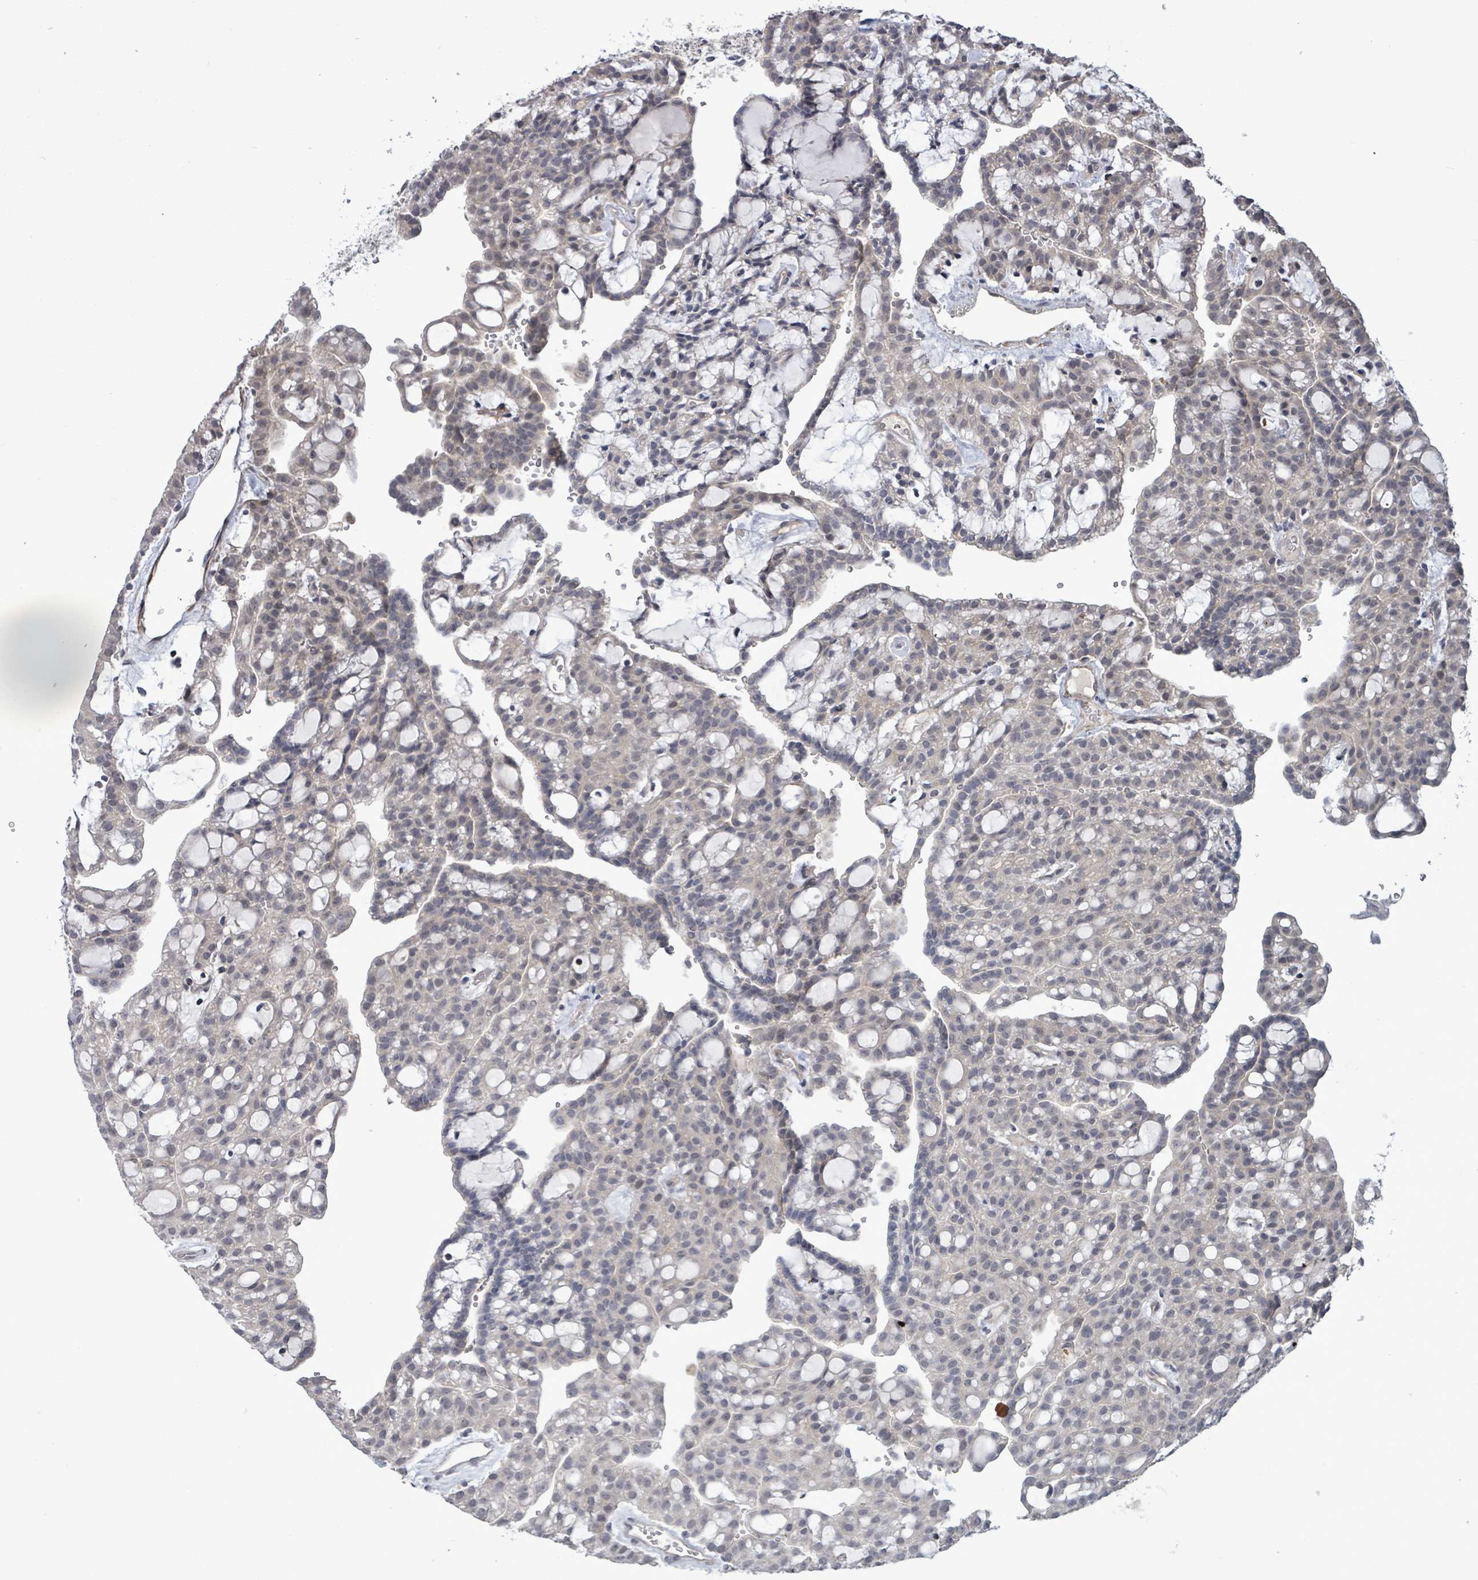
{"staining": {"intensity": "negative", "quantity": "none", "location": "none"}, "tissue": "renal cancer", "cell_type": "Tumor cells", "image_type": "cancer", "snomed": [{"axis": "morphology", "description": "Adenocarcinoma, NOS"}, {"axis": "topography", "description": "Kidney"}], "caption": "This histopathology image is of adenocarcinoma (renal) stained with immunohistochemistry (IHC) to label a protein in brown with the nuclei are counter-stained blue. There is no positivity in tumor cells. Nuclei are stained in blue.", "gene": "AMMECR1", "patient": {"sex": "male", "age": 63}}